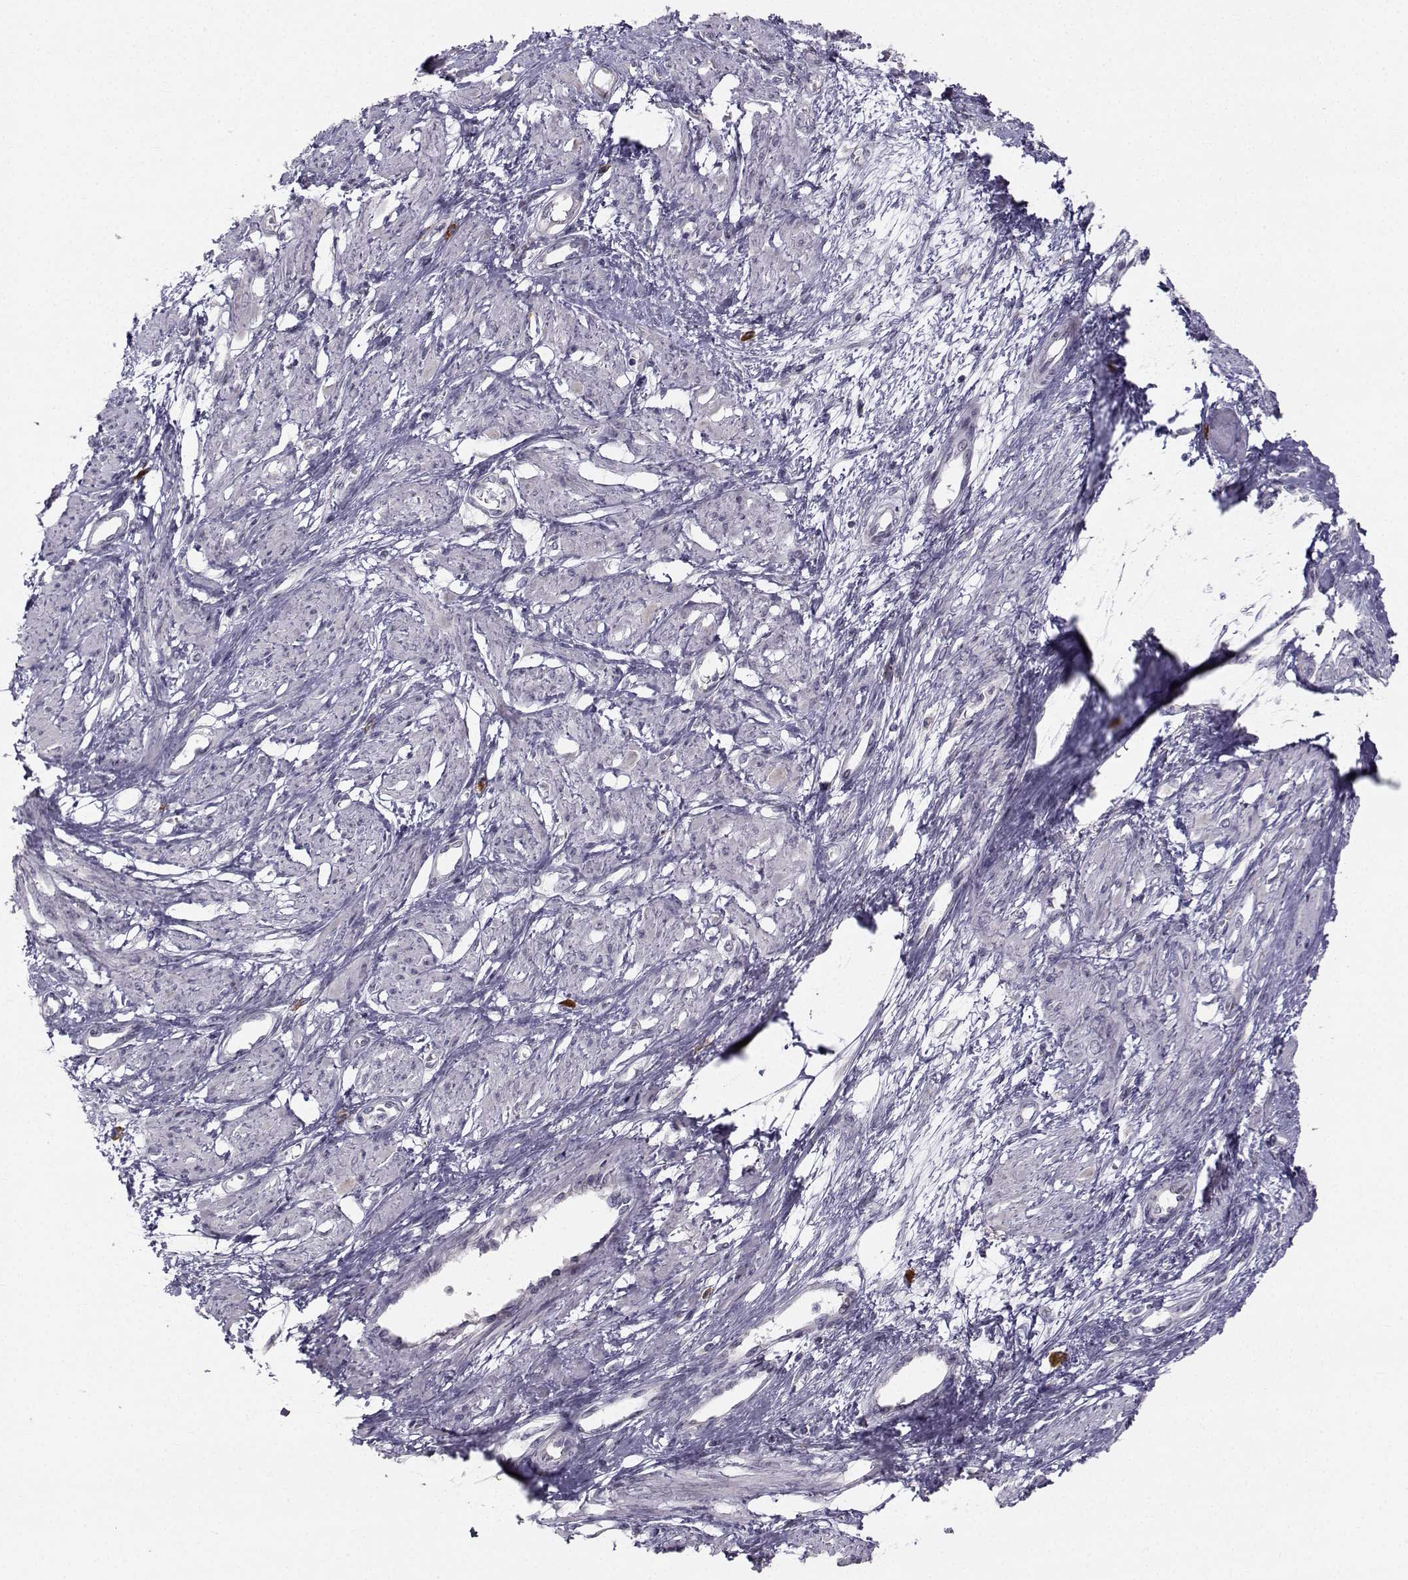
{"staining": {"intensity": "negative", "quantity": "none", "location": "none"}, "tissue": "smooth muscle", "cell_type": "Smooth muscle cells", "image_type": "normal", "snomed": [{"axis": "morphology", "description": "Normal tissue, NOS"}, {"axis": "topography", "description": "Smooth muscle"}, {"axis": "topography", "description": "Uterus"}], "caption": "Micrograph shows no significant protein positivity in smooth muscle cells of unremarkable smooth muscle. (Immunohistochemistry (ihc), brightfield microscopy, high magnification).", "gene": "LRP8", "patient": {"sex": "female", "age": 39}}